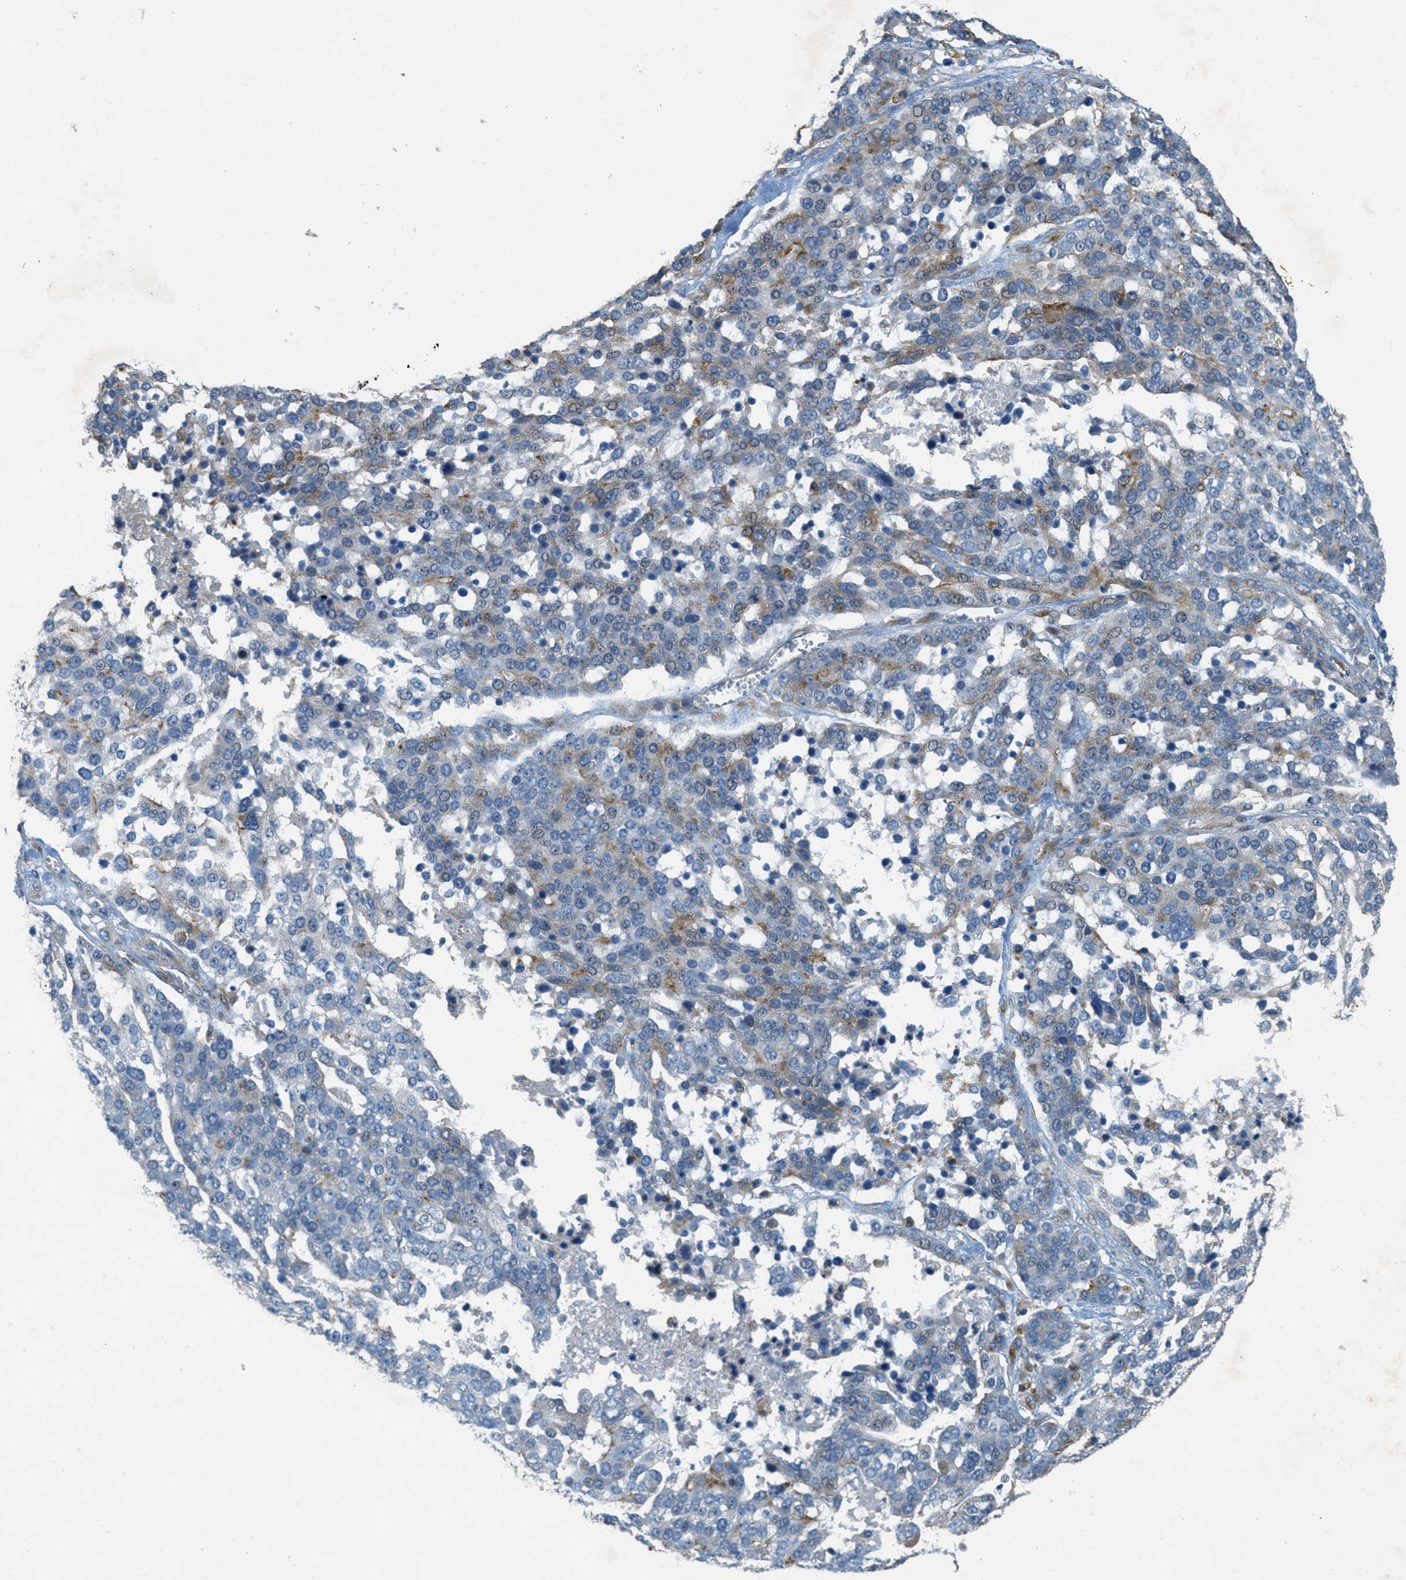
{"staining": {"intensity": "weak", "quantity": "<25%", "location": "cytoplasmic/membranous"}, "tissue": "ovarian cancer", "cell_type": "Tumor cells", "image_type": "cancer", "snomed": [{"axis": "morphology", "description": "Cystadenocarcinoma, serous, NOS"}, {"axis": "topography", "description": "Ovary"}], "caption": "Immunohistochemistry image of human ovarian cancer (serous cystadenocarcinoma) stained for a protein (brown), which shows no staining in tumor cells. (Immunohistochemistry (ihc), brightfield microscopy, high magnification).", "gene": "ADCY5", "patient": {"sex": "female", "age": 44}}